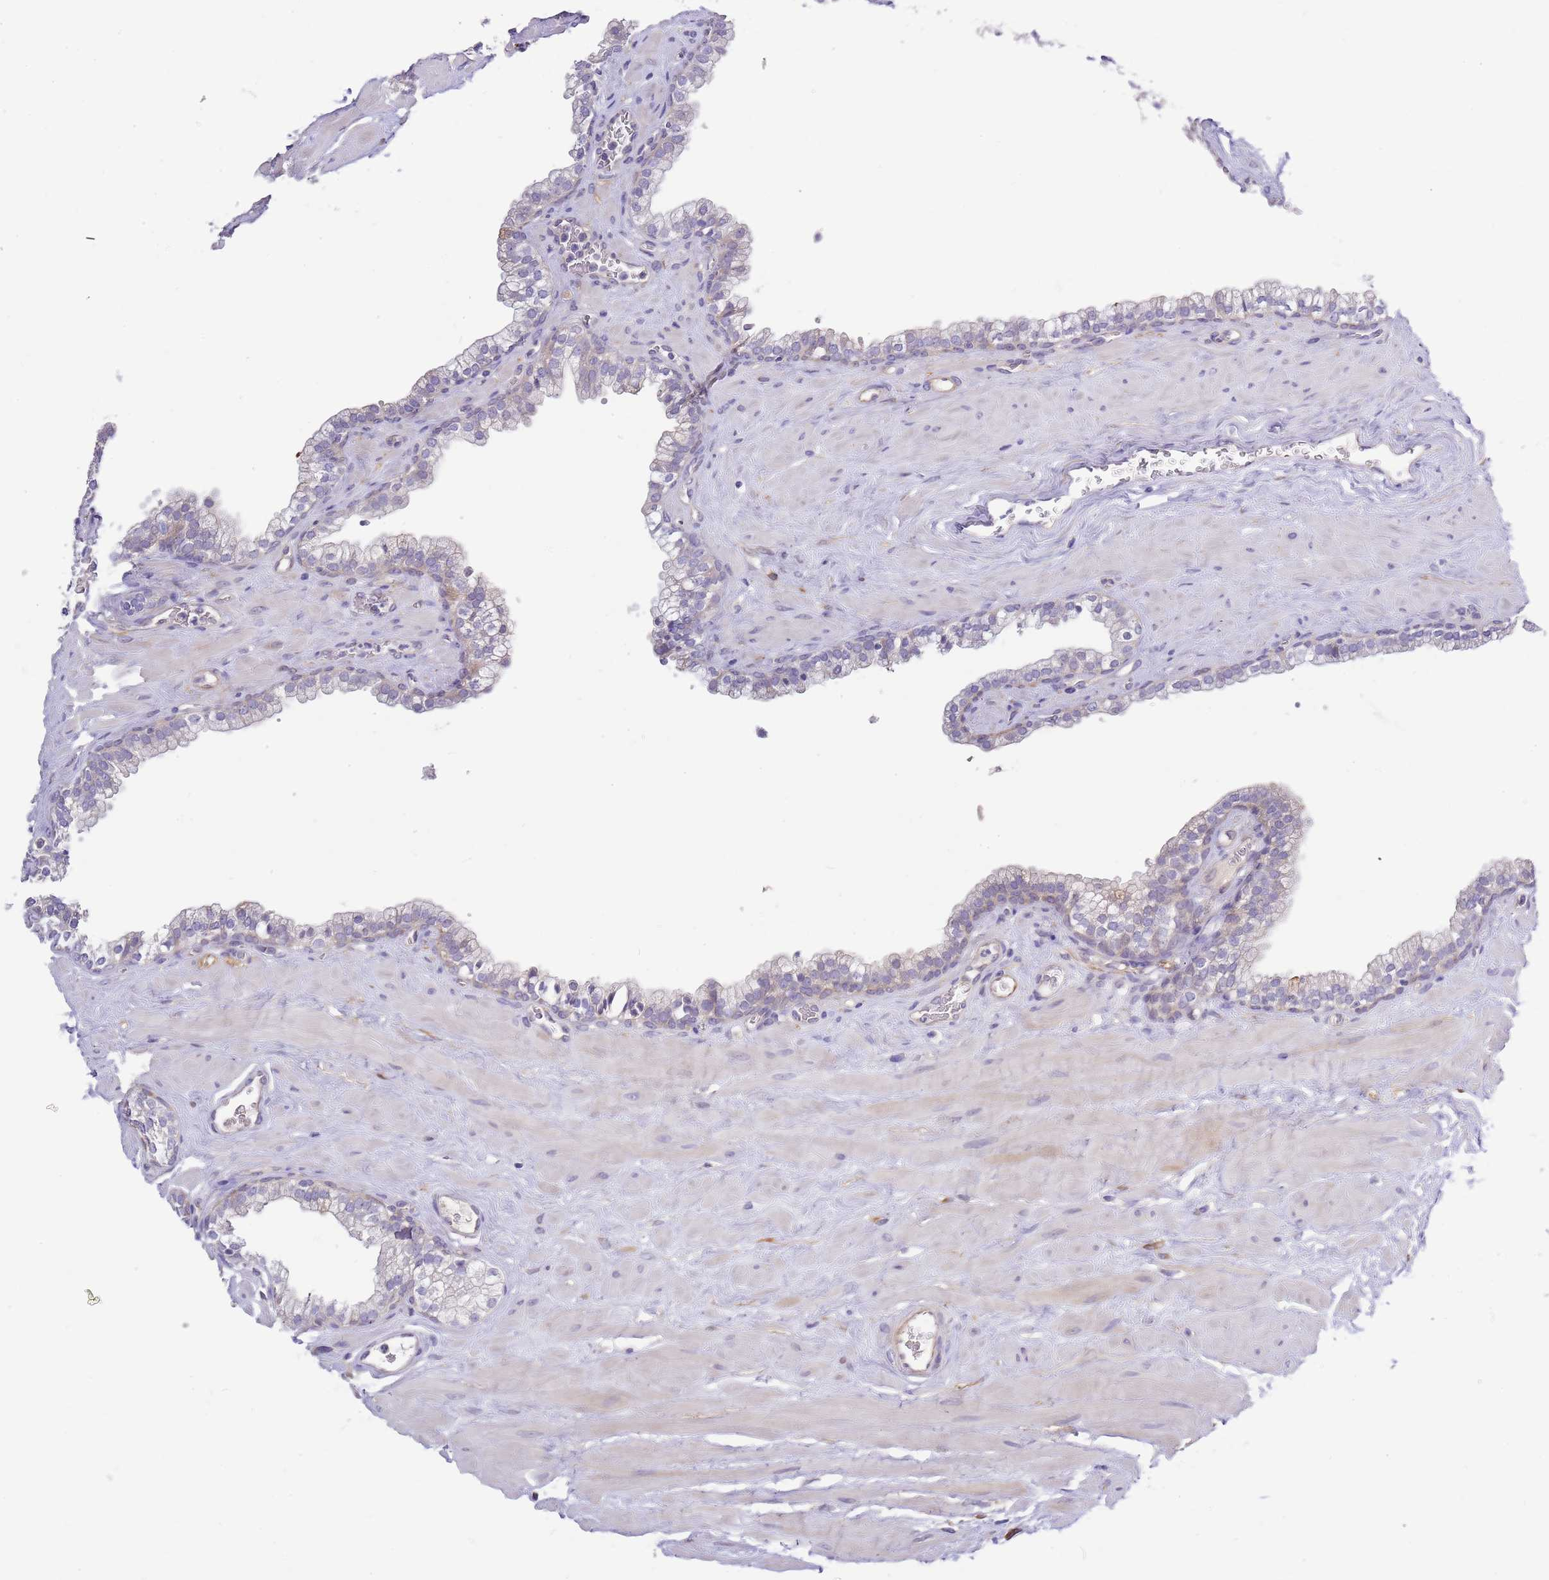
{"staining": {"intensity": "moderate", "quantity": "<25%", "location": "cytoplasmic/membranous"}, "tissue": "prostate", "cell_type": "Glandular cells", "image_type": "normal", "snomed": [{"axis": "morphology", "description": "Normal tissue, NOS"}, {"axis": "morphology", "description": "Urothelial carcinoma, Low grade"}, {"axis": "topography", "description": "Urinary bladder"}, {"axis": "topography", "description": "Prostate"}], "caption": "High-magnification brightfield microscopy of benign prostate stained with DAB (3,3'-diaminobenzidine) (brown) and counterstained with hematoxylin (blue). glandular cells exhibit moderate cytoplasmic/membranous expression is appreciated in approximately<25% of cells. Nuclei are stained in blue.", "gene": "RFK", "patient": {"sex": "male", "age": 60}}